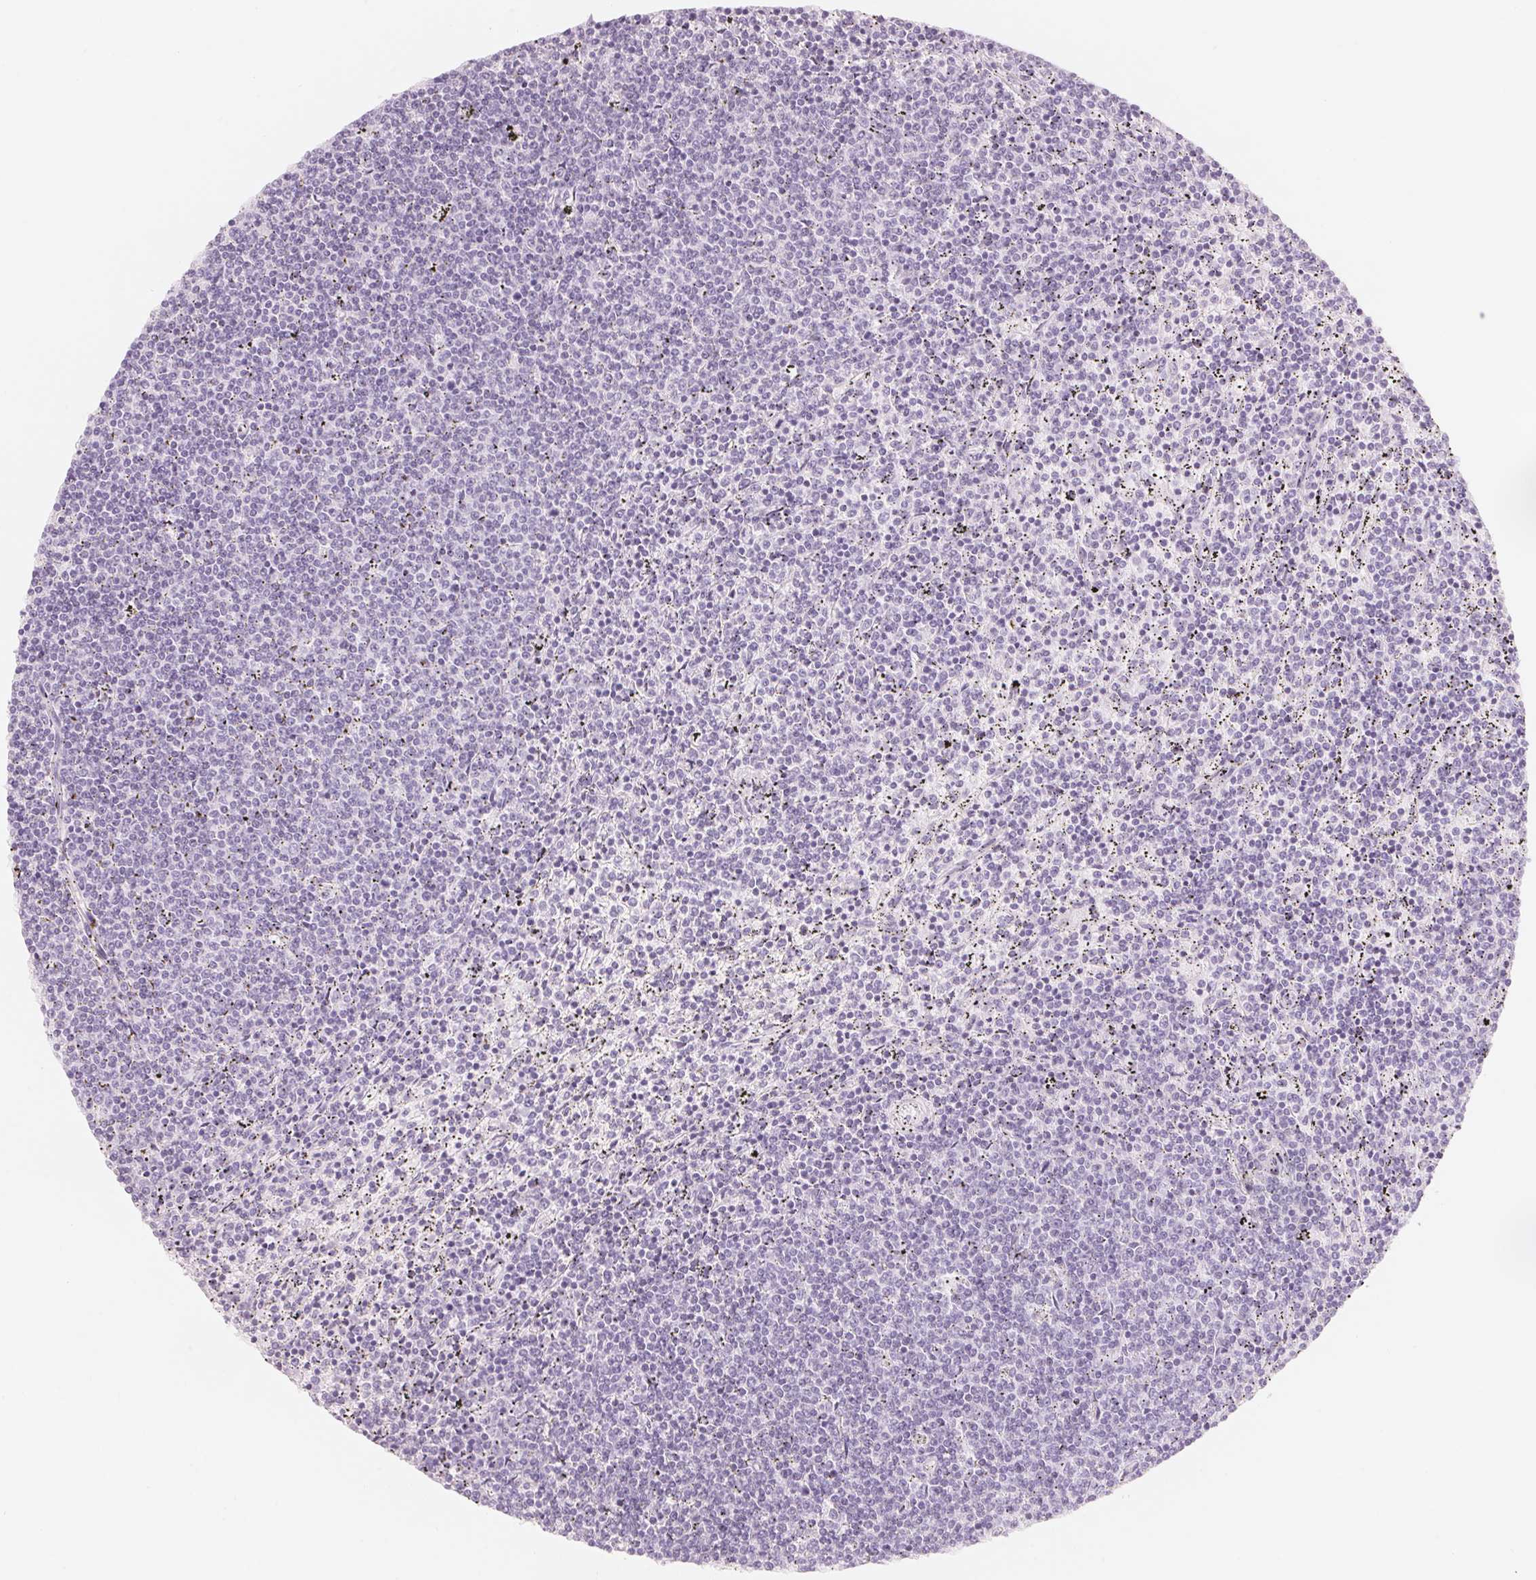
{"staining": {"intensity": "negative", "quantity": "none", "location": "none"}, "tissue": "lymphoma", "cell_type": "Tumor cells", "image_type": "cancer", "snomed": [{"axis": "morphology", "description": "Malignant lymphoma, non-Hodgkin's type, Low grade"}, {"axis": "topography", "description": "Spleen"}], "caption": "Immunohistochemical staining of lymphoma shows no significant positivity in tumor cells. The staining is performed using DAB brown chromogen with nuclei counter-stained in using hematoxylin.", "gene": "CFHR2", "patient": {"sex": "female", "age": 50}}